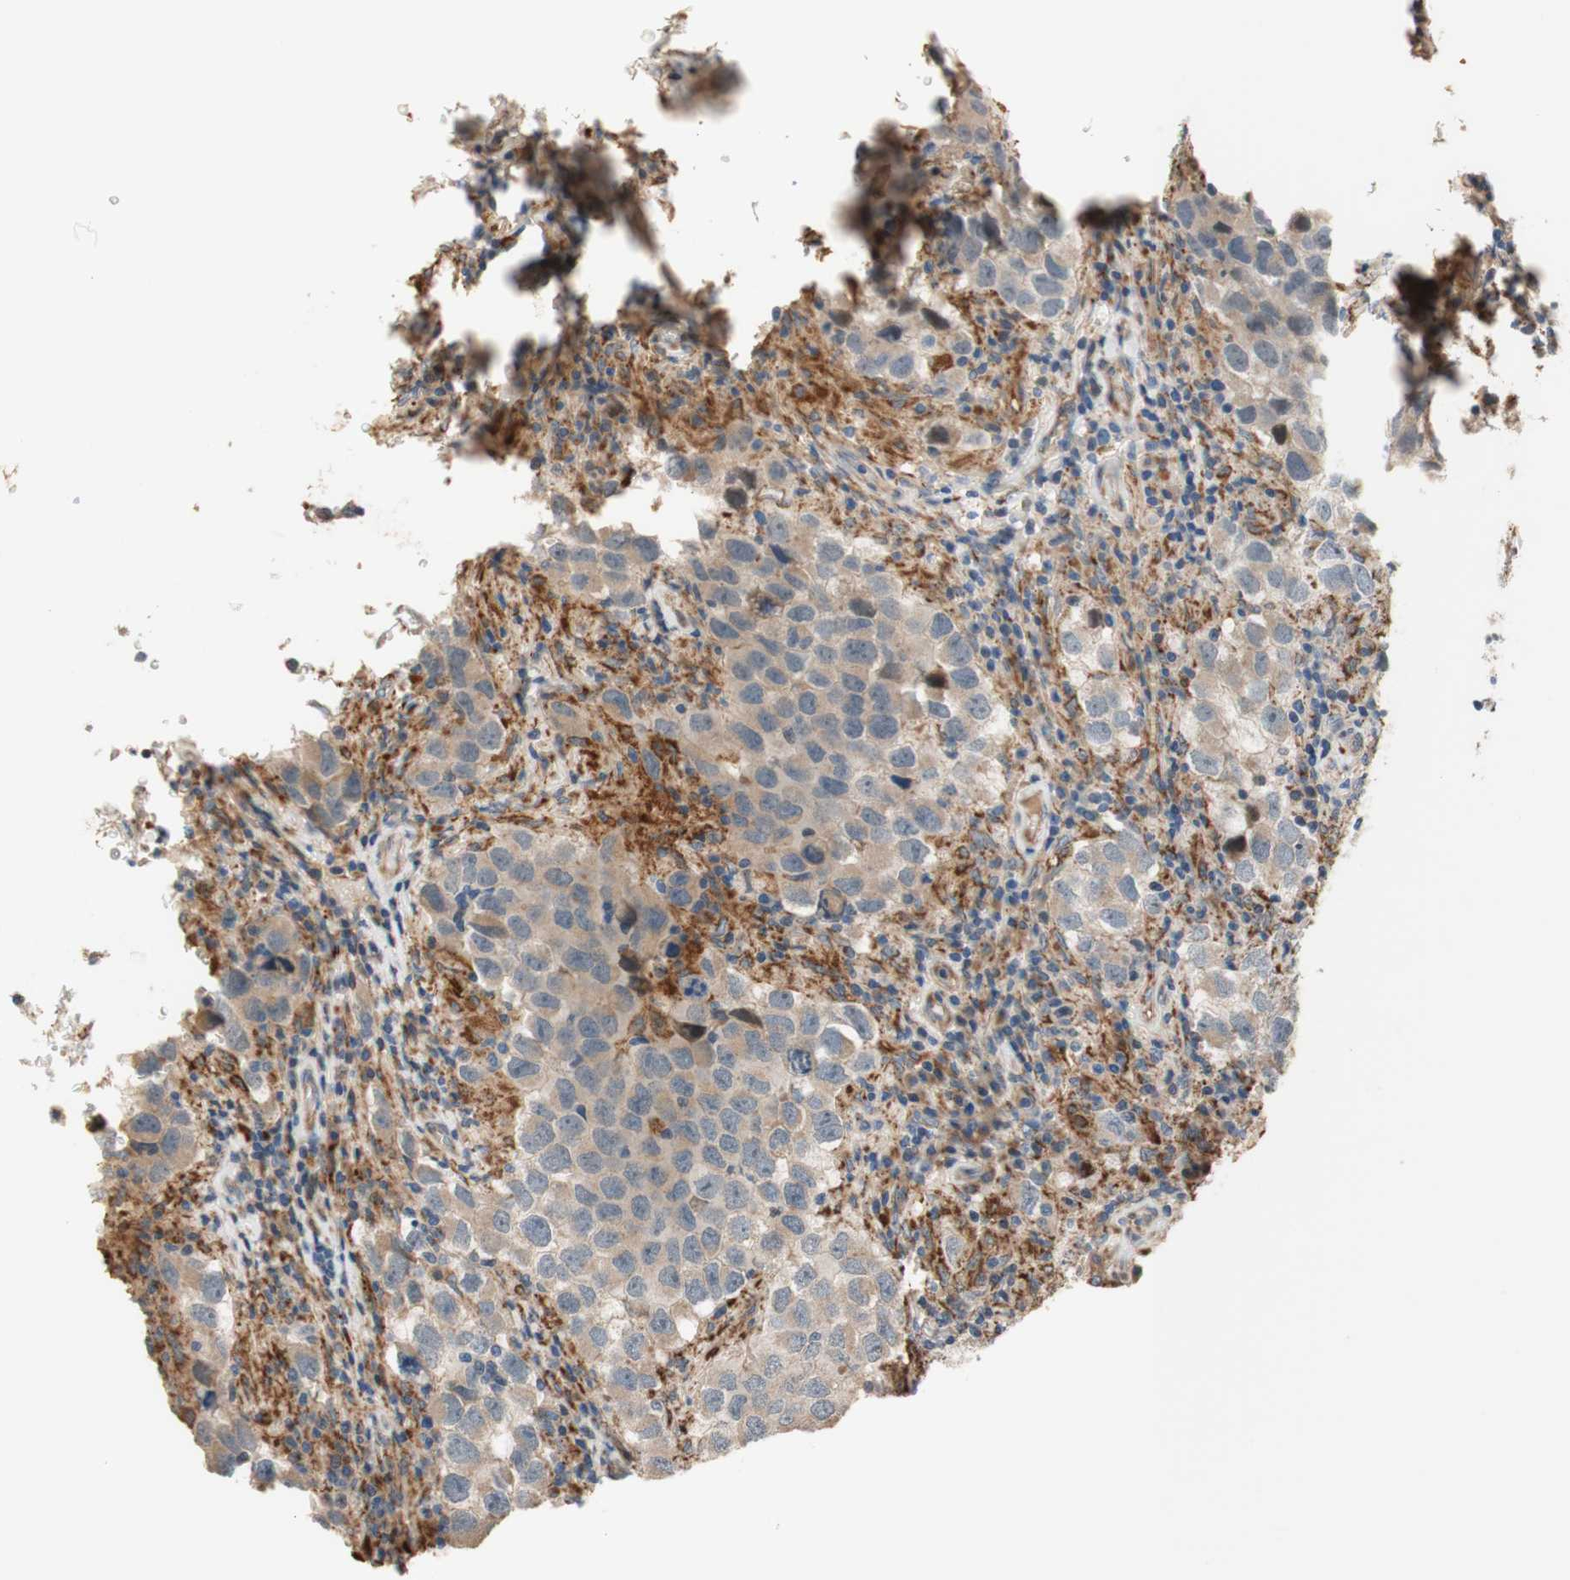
{"staining": {"intensity": "weak", "quantity": ">75%", "location": "cytoplasmic/membranous"}, "tissue": "testis cancer", "cell_type": "Tumor cells", "image_type": "cancer", "snomed": [{"axis": "morphology", "description": "Carcinoma, Embryonal, NOS"}, {"axis": "topography", "description": "Testis"}], "caption": "Immunohistochemistry staining of testis cancer (embryonal carcinoma), which displays low levels of weak cytoplasmic/membranous staining in approximately >75% of tumor cells indicating weak cytoplasmic/membranous protein expression. The staining was performed using DAB (brown) for protein detection and nuclei were counterstained in hematoxylin (blue).", "gene": "PTPN21", "patient": {"sex": "male", "age": 21}}